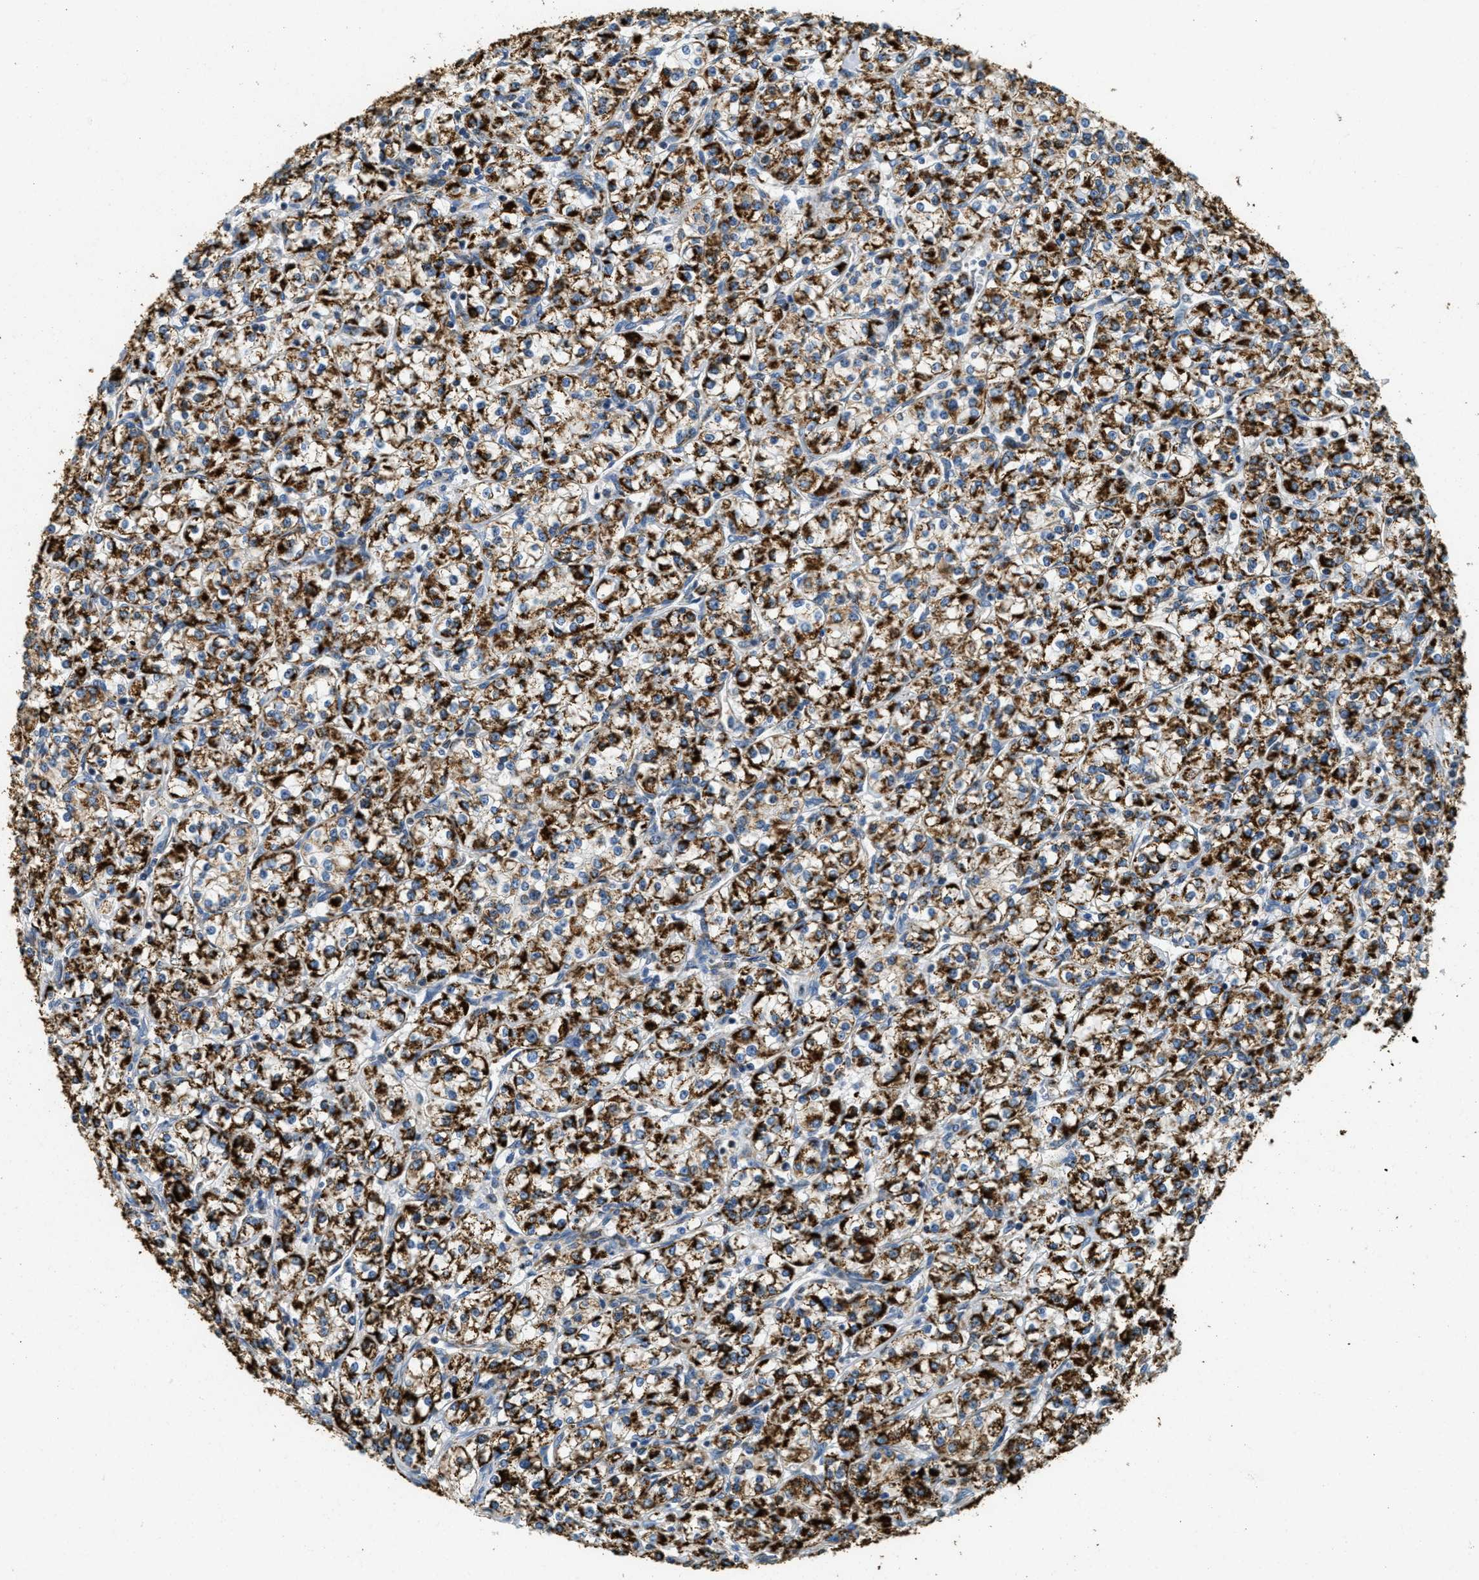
{"staining": {"intensity": "strong", "quantity": ">75%", "location": "cytoplasmic/membranous"}, "tissue": "renal cancer", "cell_type": "Tumor cells", "image_type": "cancer", "snomed": [{"axis": "morphology", "description": "Adenocarcinoma, NOS"}, {"axis": "topography", "description": "Kidney"}], "caption": "Human renal cancer stained for a protein (brown) shows strong cytoplasmic/membranous positive staining in about >75% of tumor cells.", "gene": "HLCS", "patient": {"sex": "male", "age": 77}}